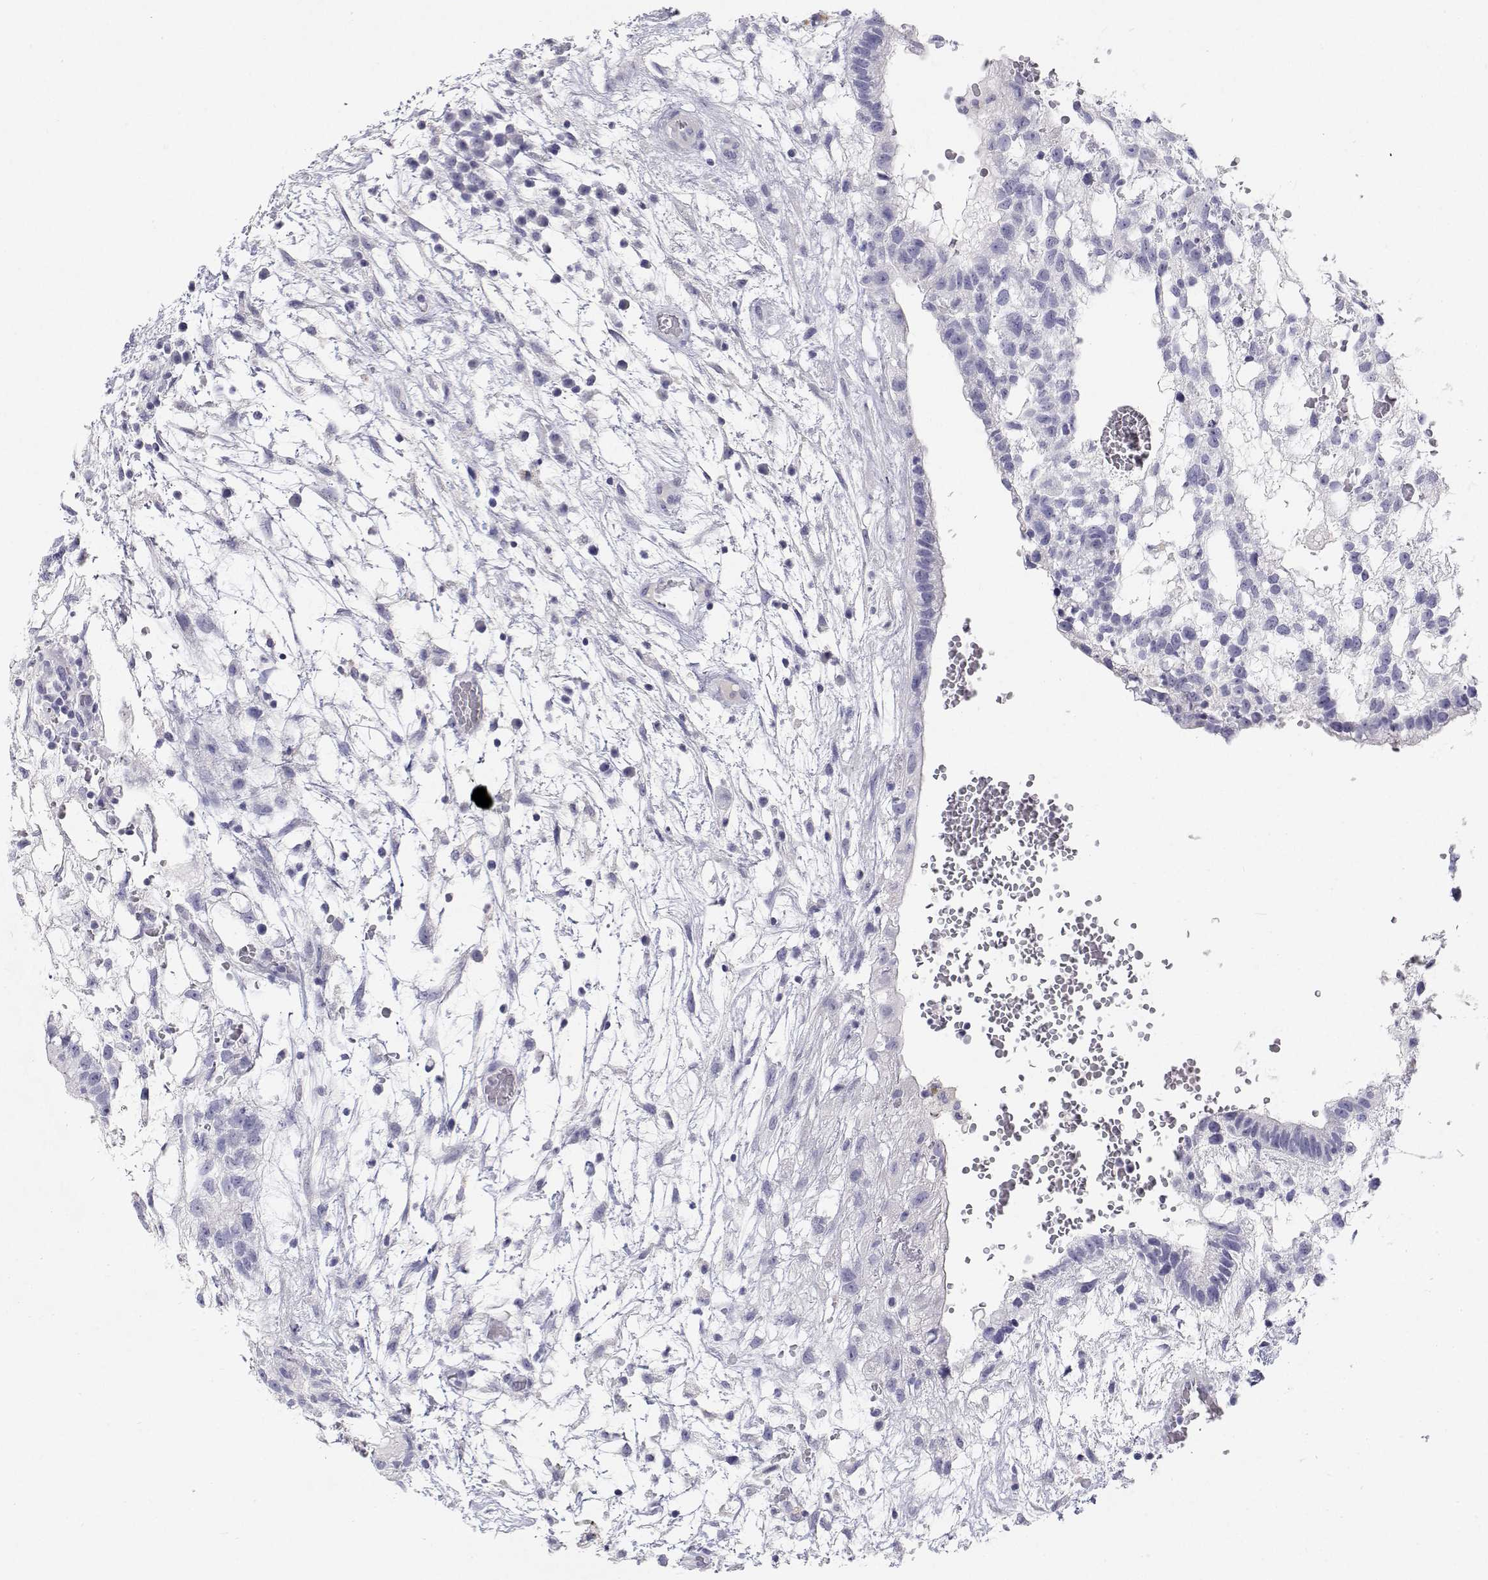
{"staining": {"intensity": "negative", "quantity": "none", "location": "none"}, "tissue": "testis cancer", "cell_type": "Tumor cells", "image_type": "cancer", "snomed": [{"axis": "morphology", "description": "Normal tissue, NOS"}, {"axis": "morphology", "description": "Carcinoma, Embryonal, NOS"}, {"axis": "topography", "description": "Testis"}], "caption": "There is no significant positivity in tumor cells of testis cancer (embryonal carcinoma).", "gene": "NCR2", "patient": {"sex": "male", "age": 32}}